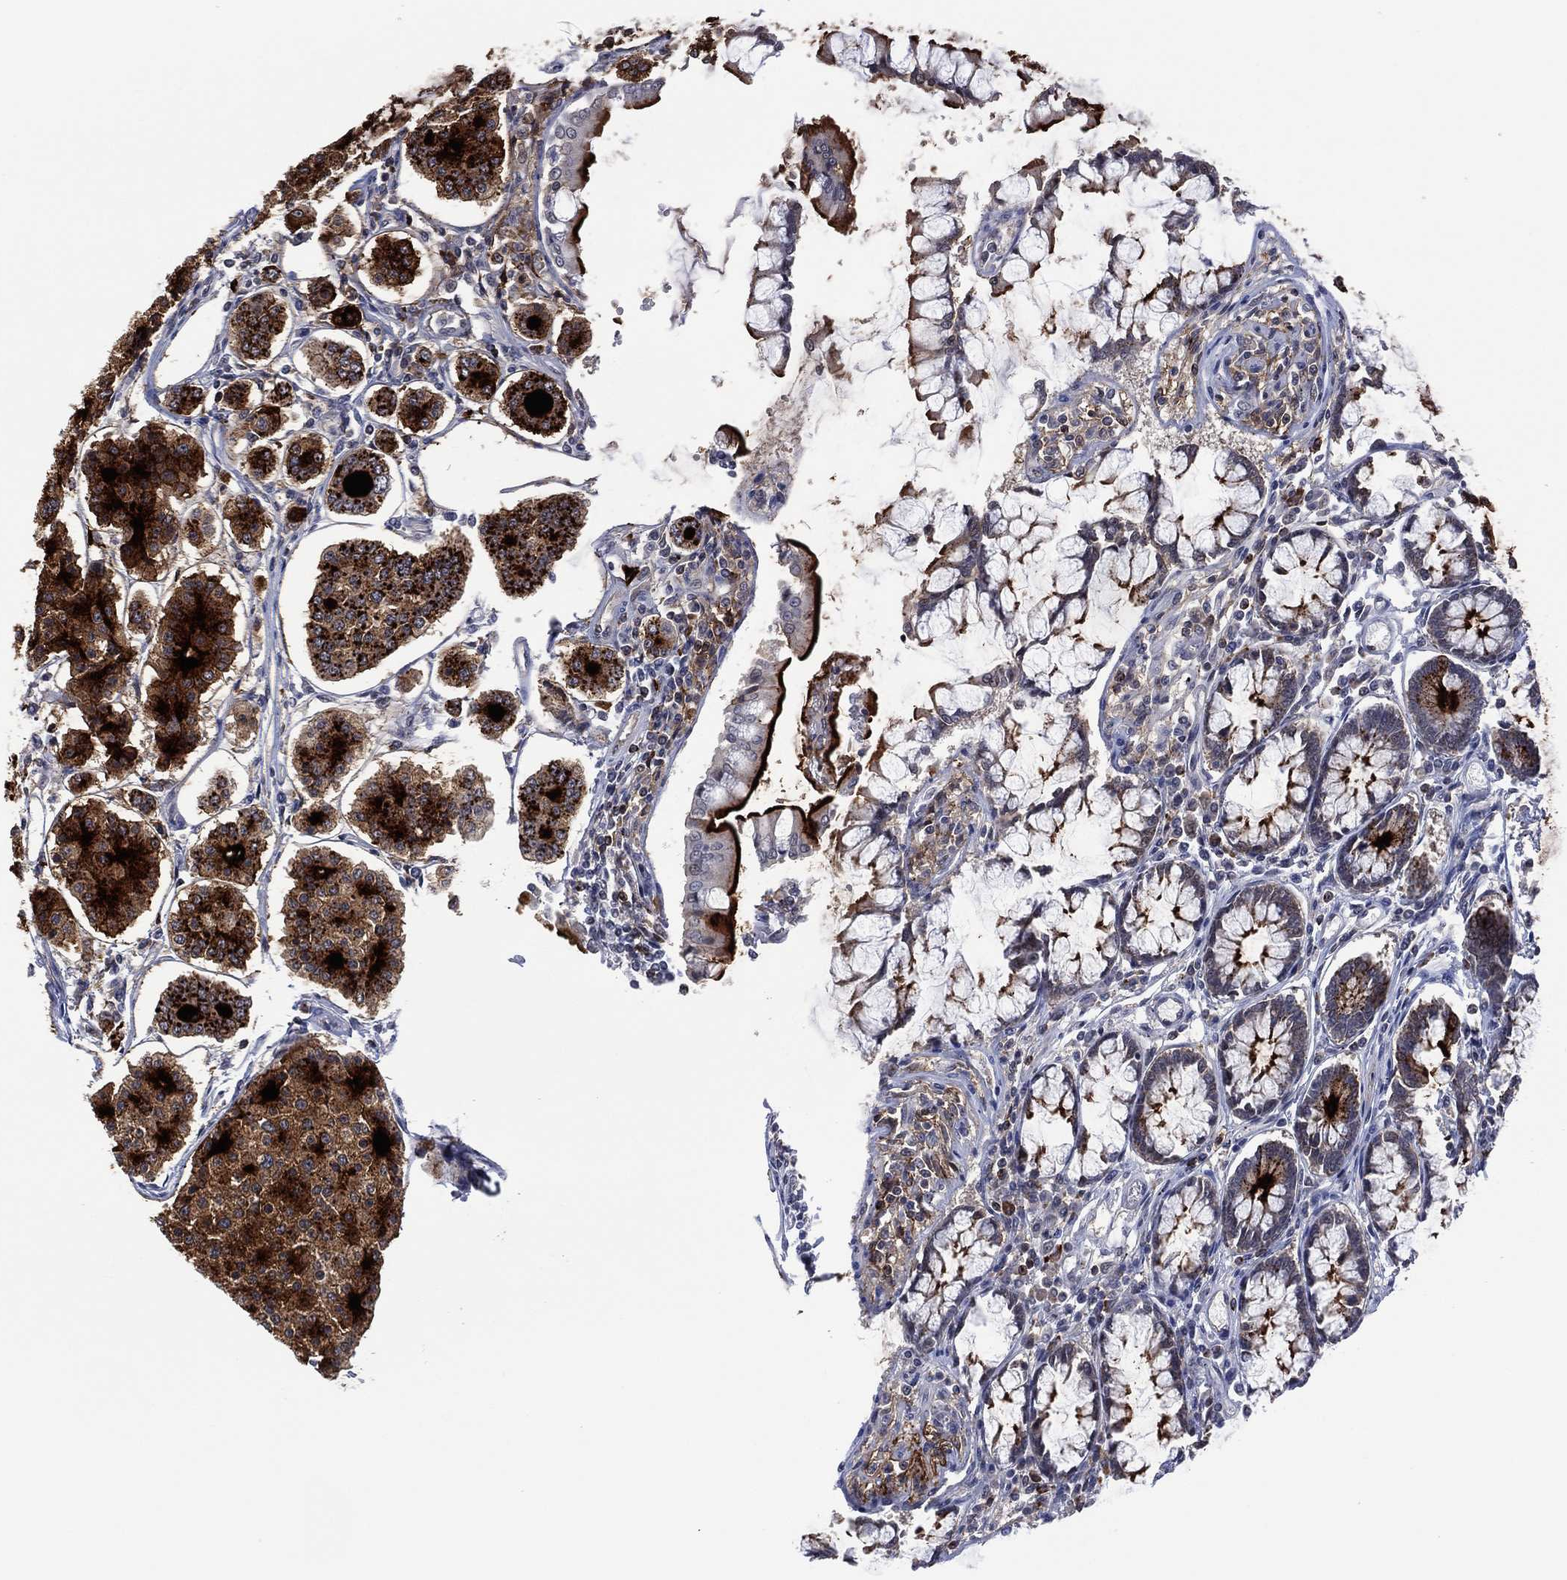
{"staining": {"intensity": "moderate", "quantity": "25%-75%", "location": "cytoplasmic/membranous"}, "tissue": "carcinoid", "cell_type": "Tumor cells", "image_type": "cancer", "snomed": [{"axis": "morphology", "description": "Carcinoid, malignant, NOS"}, {"axis": "topography", "description": "Small intestine"}], "caption": "Human malignant carcinoid stained for a protein (brown) exhibits moderate cytoplasmic/membranous positive positivity in approximately 25%-75% of tumor cells.", "gene": "DPP4", "patient": {"sex": "female", "age": 65}}